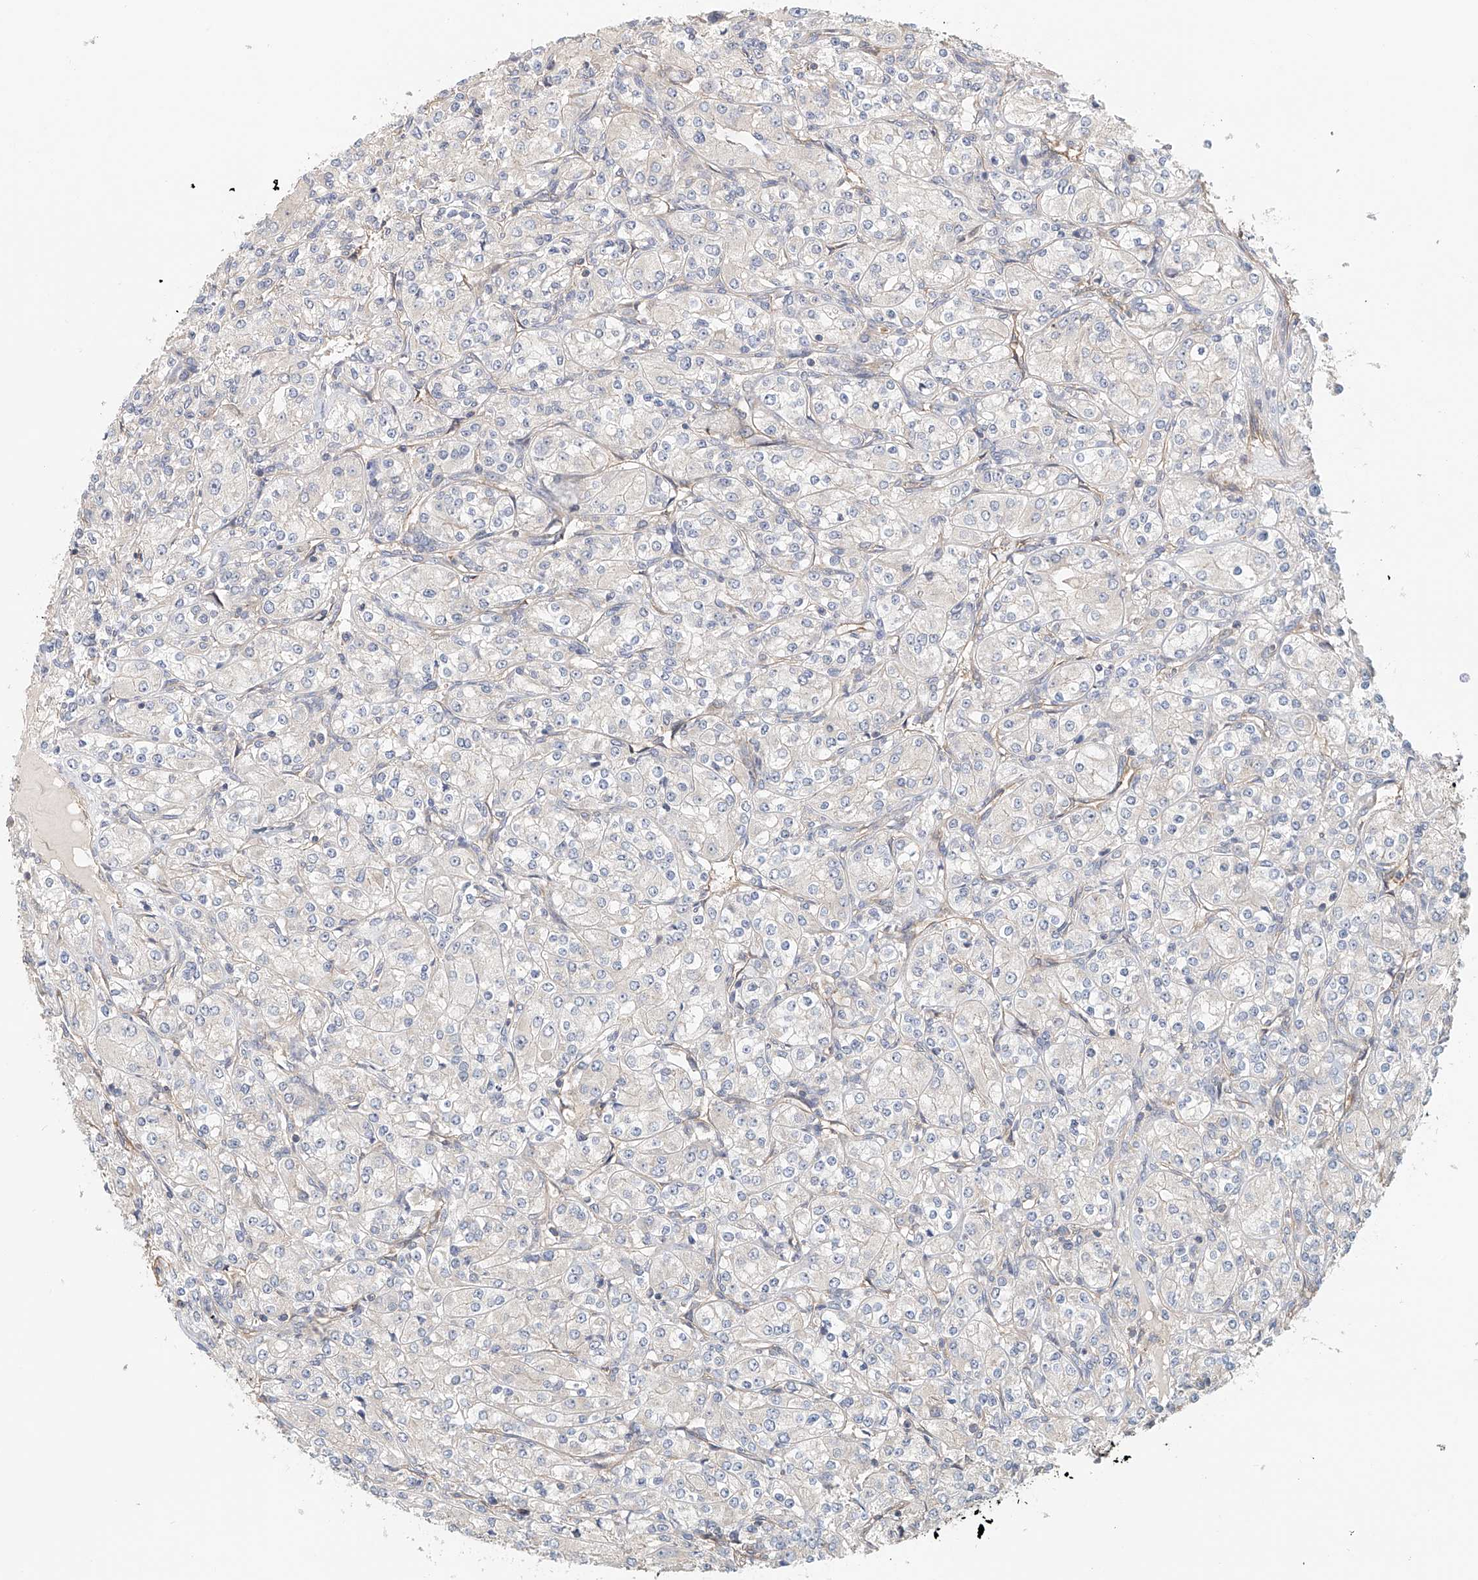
{"staining": {"intensity": "negative", "quantity": "none", "location": "none"}, "tissue": "renal cancer", "cell_type": "Tumor cells", "image_type": "cancer", "snomed": [{"axis": "morphology", "description": "Adenocarcinoma, NOS"}, {"axis": "topography", "description": "Kidney"}], "caption": "IHC histopathology image of neoplastic tissue: renal cancer stained with DAB (3,3'-diaminobenzidine) reveals no significant protein expression in tumor cells.", "gene": "FRYL", "patient": {"sex": "male", "age": 77}}